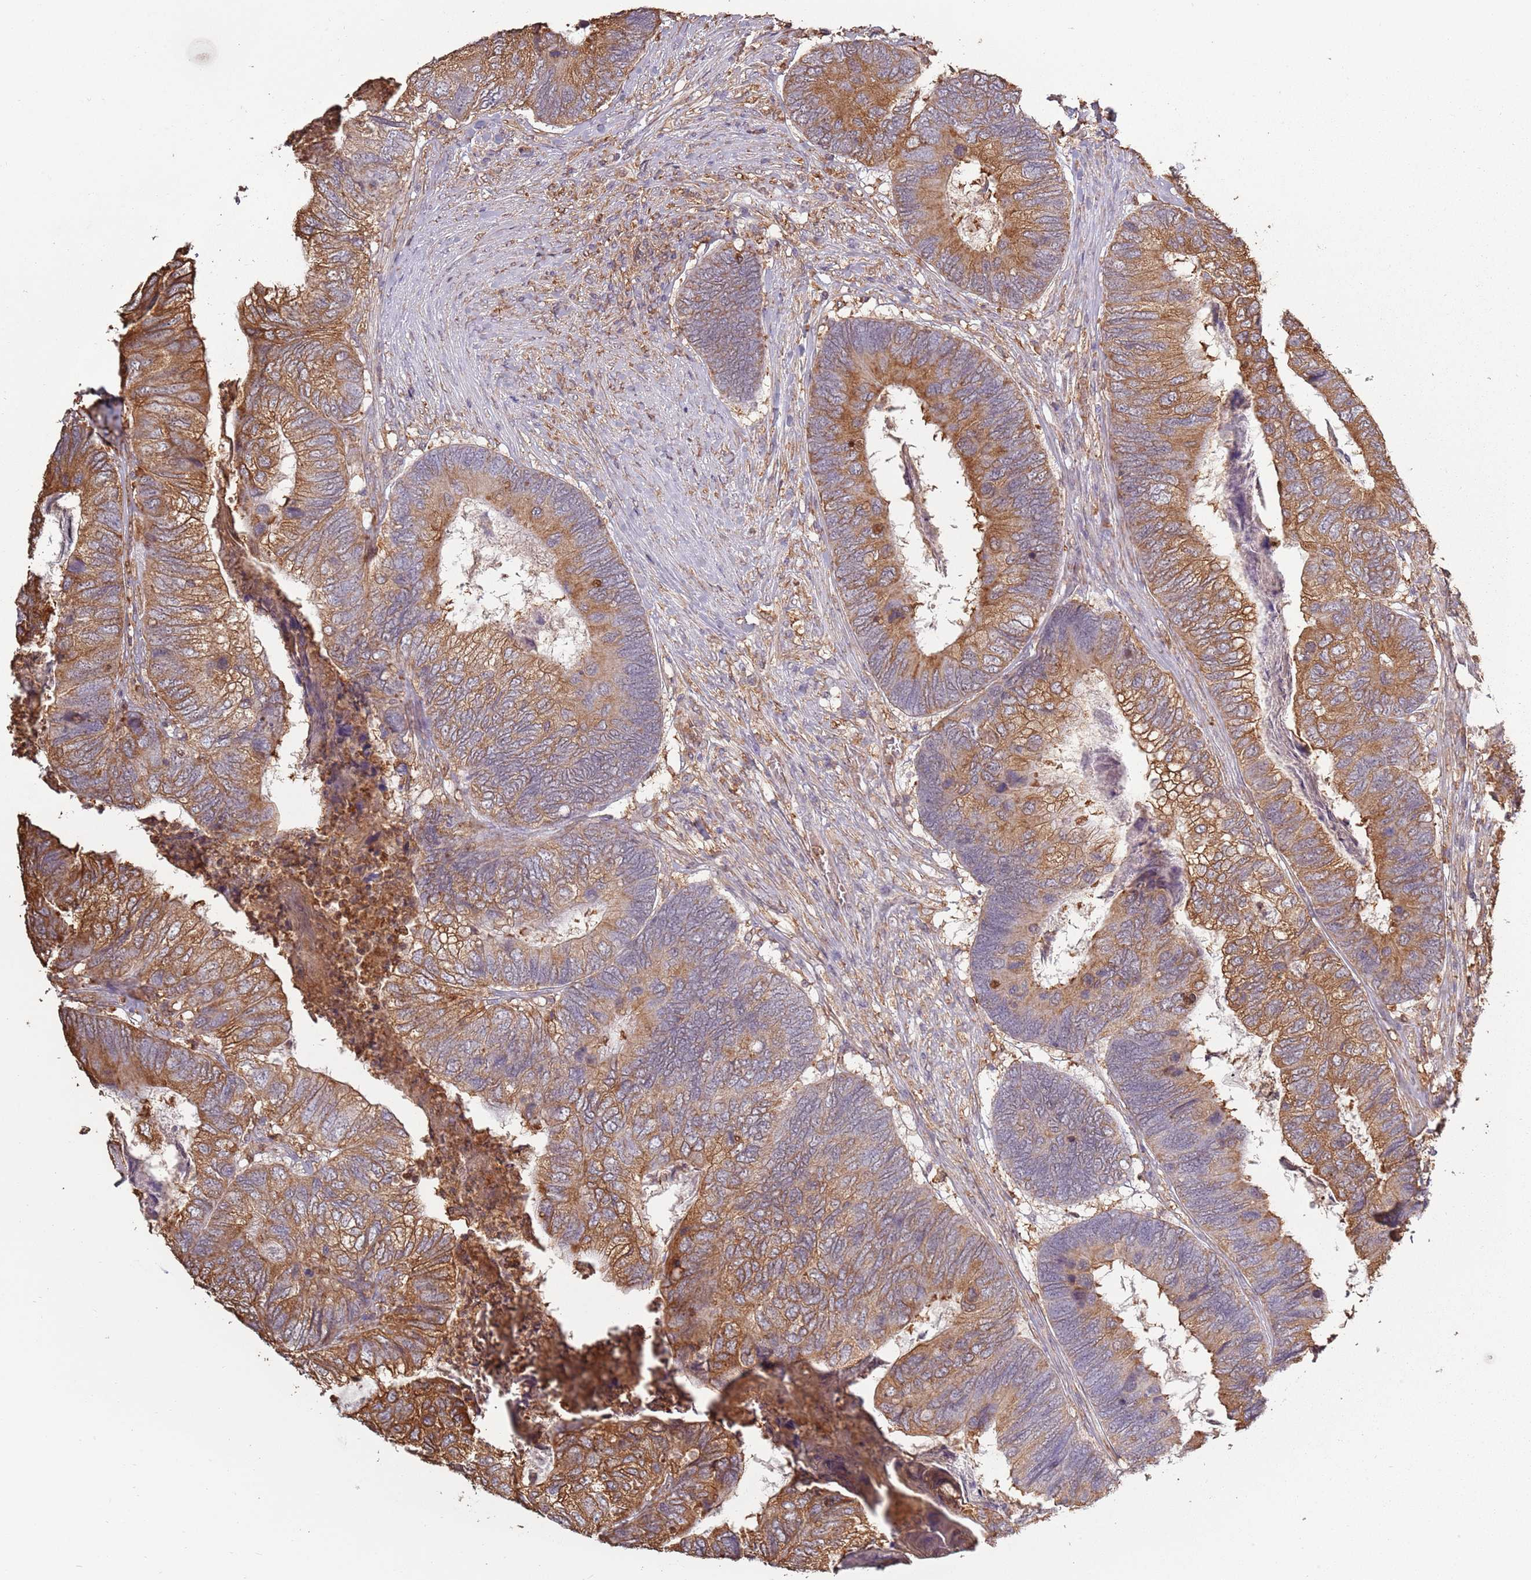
{"staining": {"intensity": "moderate", "quantity": ">75%", "location": "cytoplasmic/membranous"}, "tissue": "colorectal cancer", "cell_type": "Tumor cells", "image_type": "cancer", "snomed": [{"axis": "morphology", "description": "Adenocarcinoma, NOS"}, {"axis": "topography", "description": "Colon"}], "caption": "Immunohistochemistry (IHC) micrograph of neoplastic tissue: human colorectal cancer (adenocarcinoma) stained using immunohistochemistry demonstrates medium levels of moderate protein expression localized specifically in the cytoplasmic/membranous of tumor cells, appearing as a cytoplasmic/membranous brown color.", "gene": "ATOSB", "patient": {"sex": "female", "age": 67}}